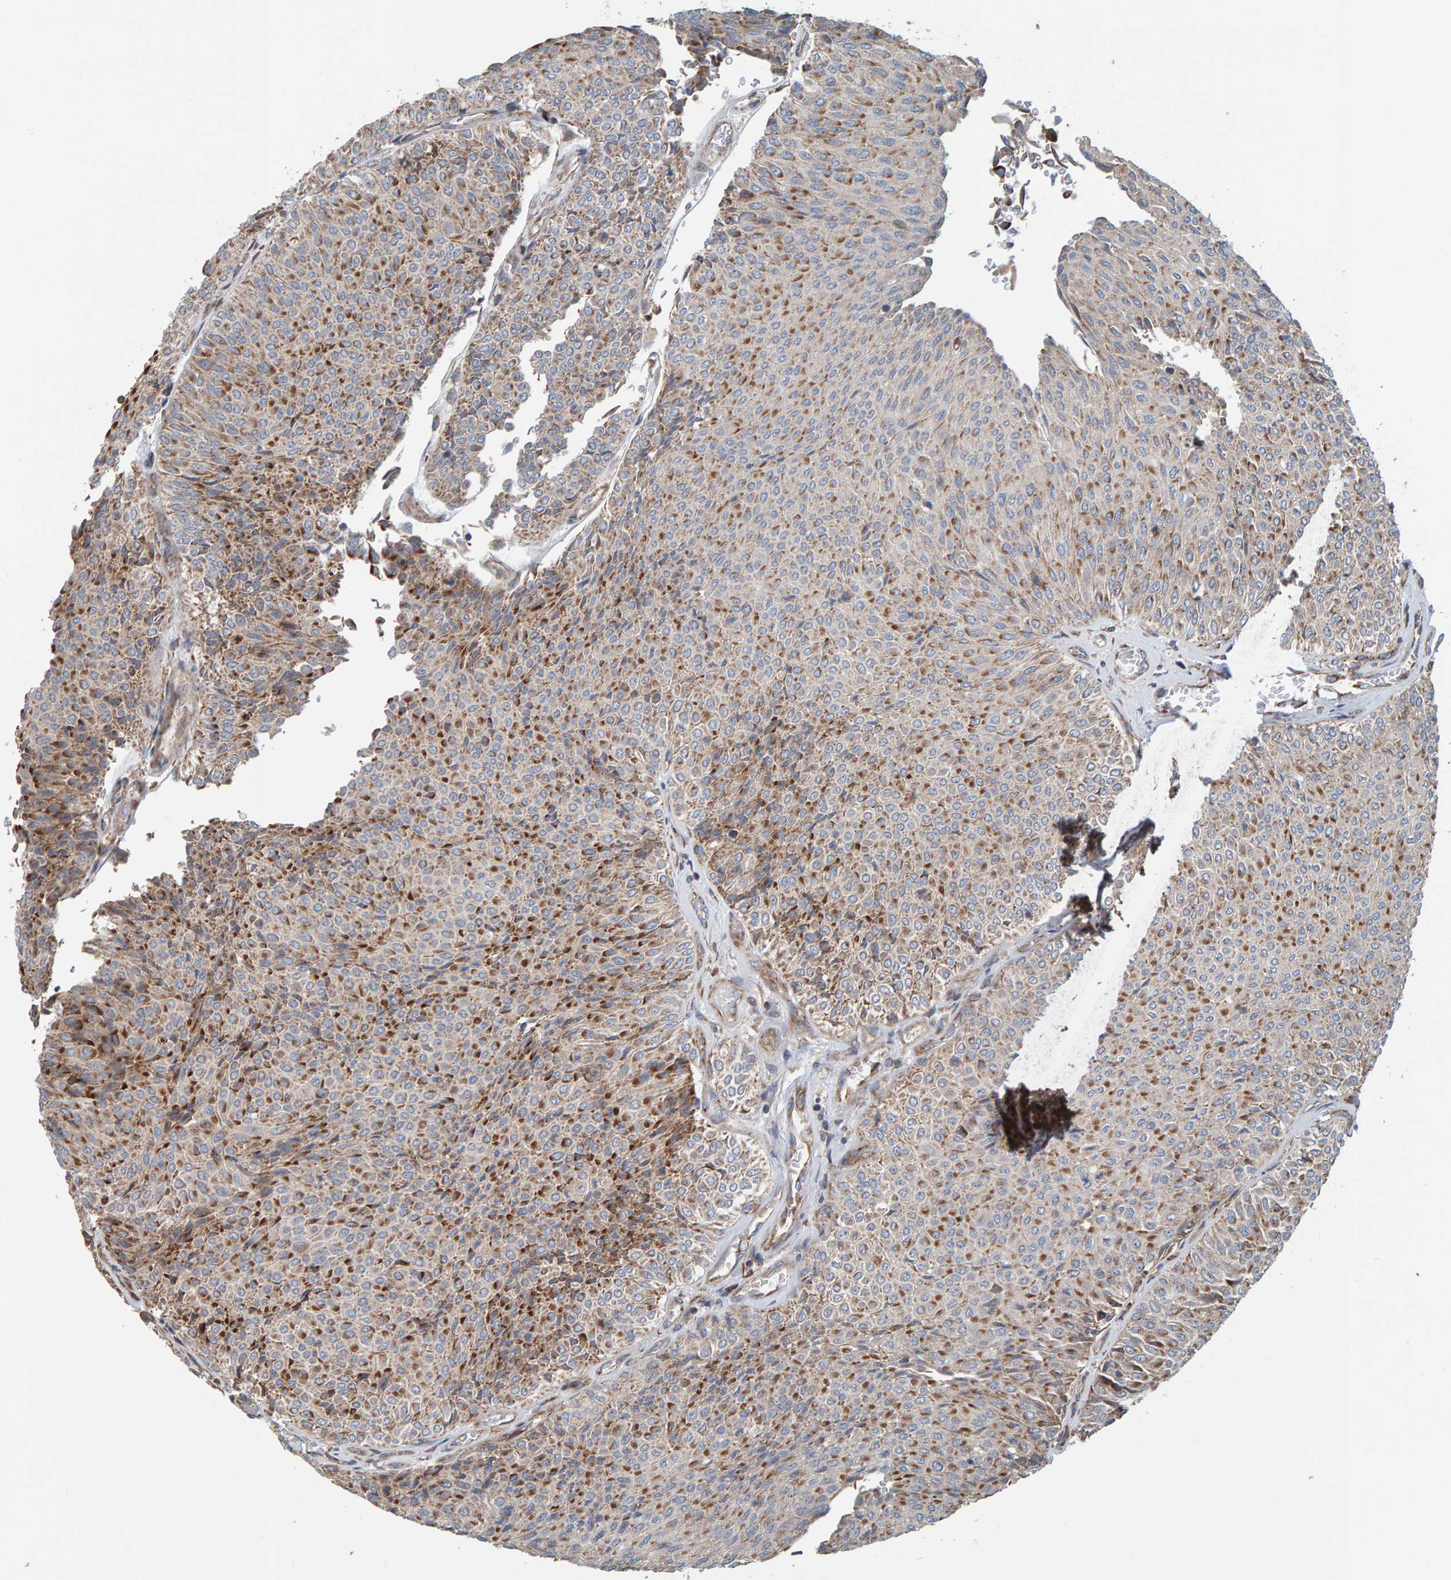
{"staining": {"intensity": "strong", "quantity": "25%-75%", "location": "cytoplasmic/membranous"}, "tissue": "urothelial cancer", "cell_type": "Tumor cells", "image_type": "cancer", "snomed": [{"axis": "morphology", "description": "Urothelial carcinoma, Low grade"}, {"axis": "topography", "description": "Urinary bladder"}], "caption": "Approximately 25%-75% of tumor cells in urothelial cancer display strong cytoplasmic/membranous protein staining as visualized by brown immunohistochemical staining.", "gene": "MRPL45", "patient": {"sex": "male", "age": 78}}